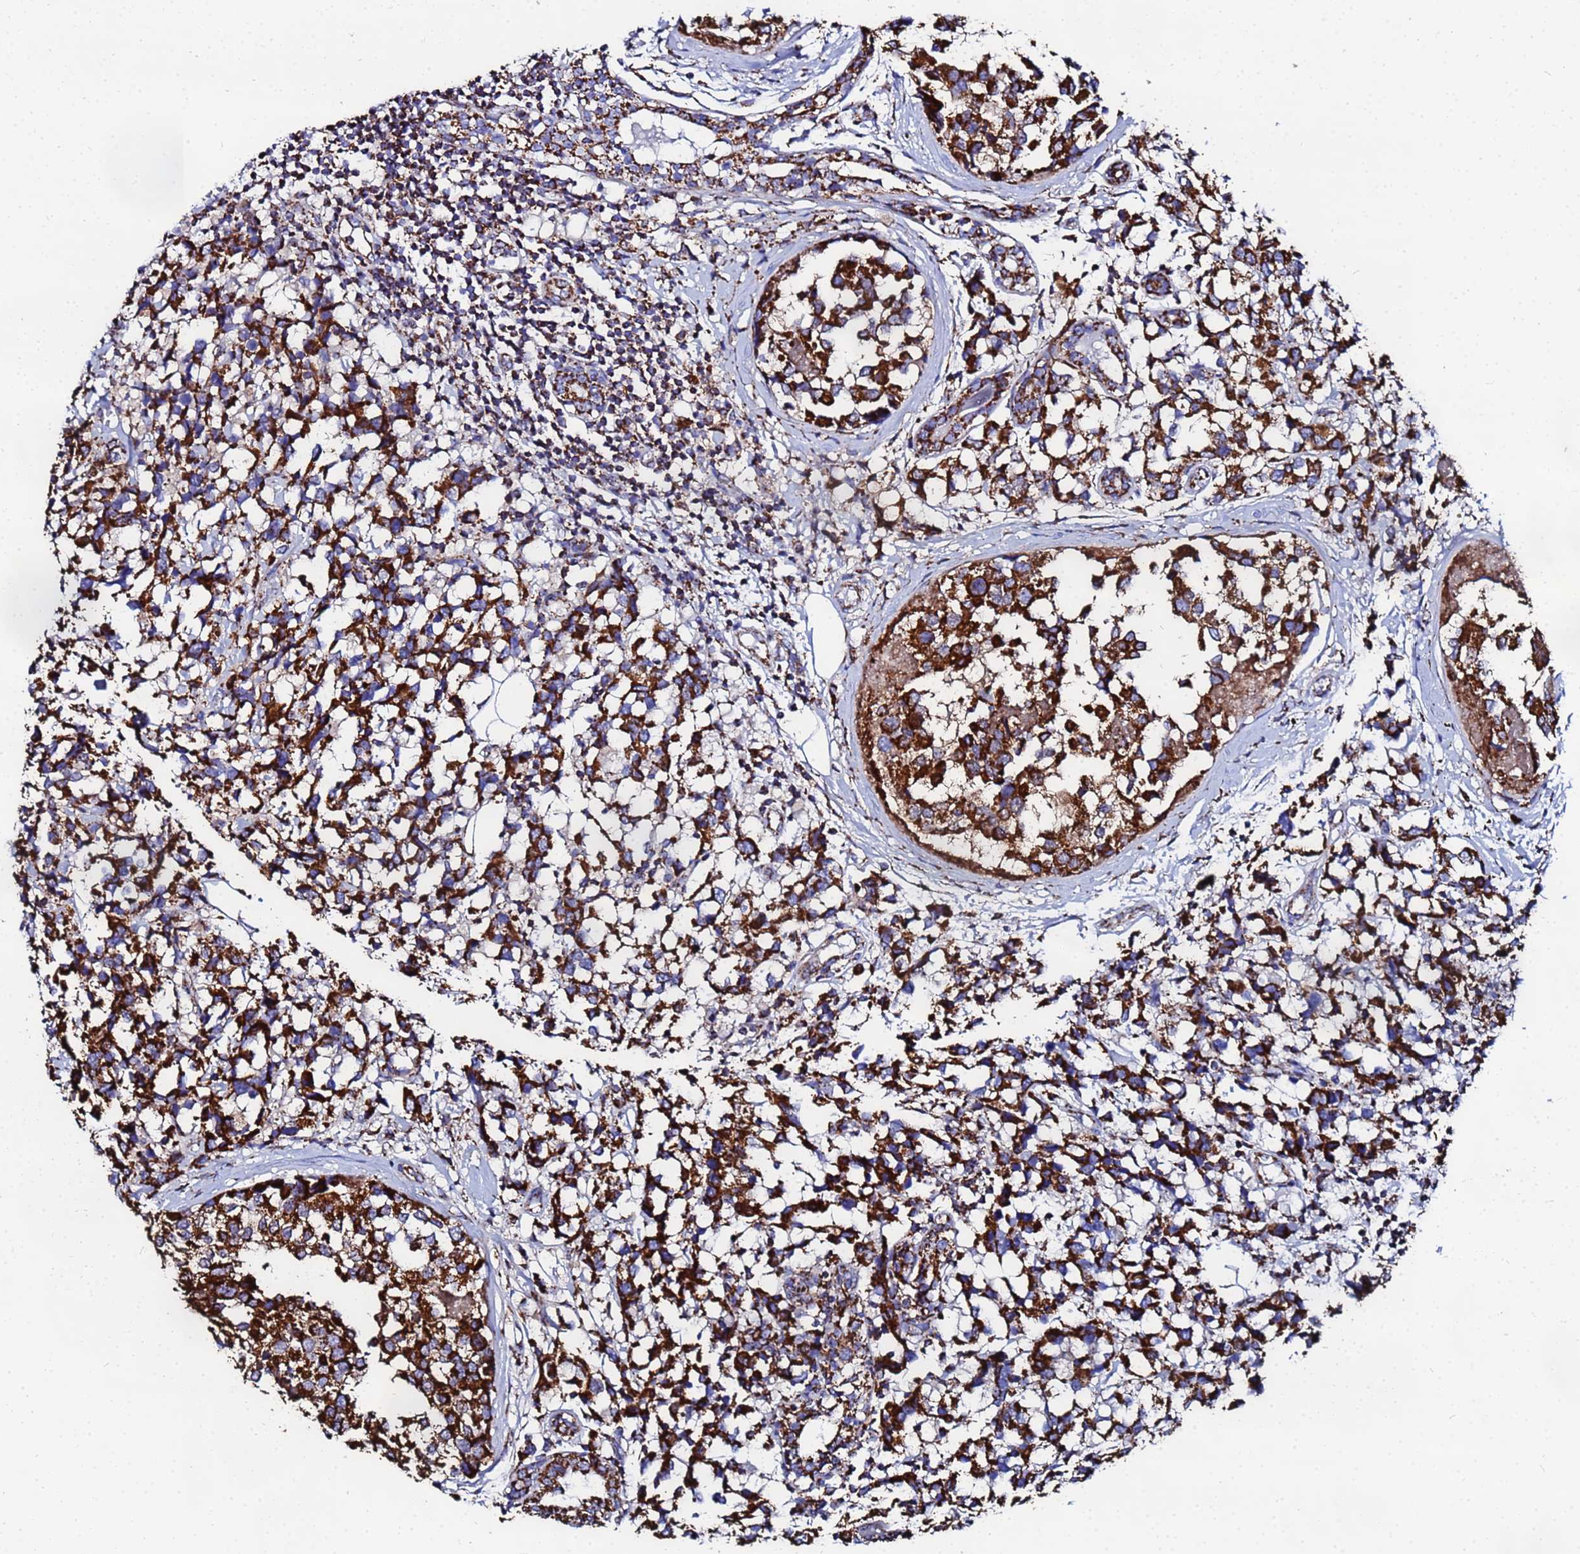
{"staining": {"intensity": "strong", "quantity": ">75%", "location": "cytoplasmic/membranous"}, "tissue": "breast cancer", "cell_type": "Tumor cells", "image_type": "cancer", "snomed": [{"axis": "morphology", "description": "Lobular carcinoma"}, {"axis": "topography", "description": "Breast"}], "caption": "Immunohistochemistry staining of breast cancer (lobular carcinoma), which demonstrates high levels of strong cytoplasmic/membranous positivity in about >75% of tumor cells indicating strong cytoplasmic/membranous protein staining. The staining was performed using DAB (3,3'-diaminobenzidine) (brown) for protein detection and nuclei were counterstained in hematoxylin (blue).", "gene": "GLUD1", "patient": {"sex": "female", "age": 59}}